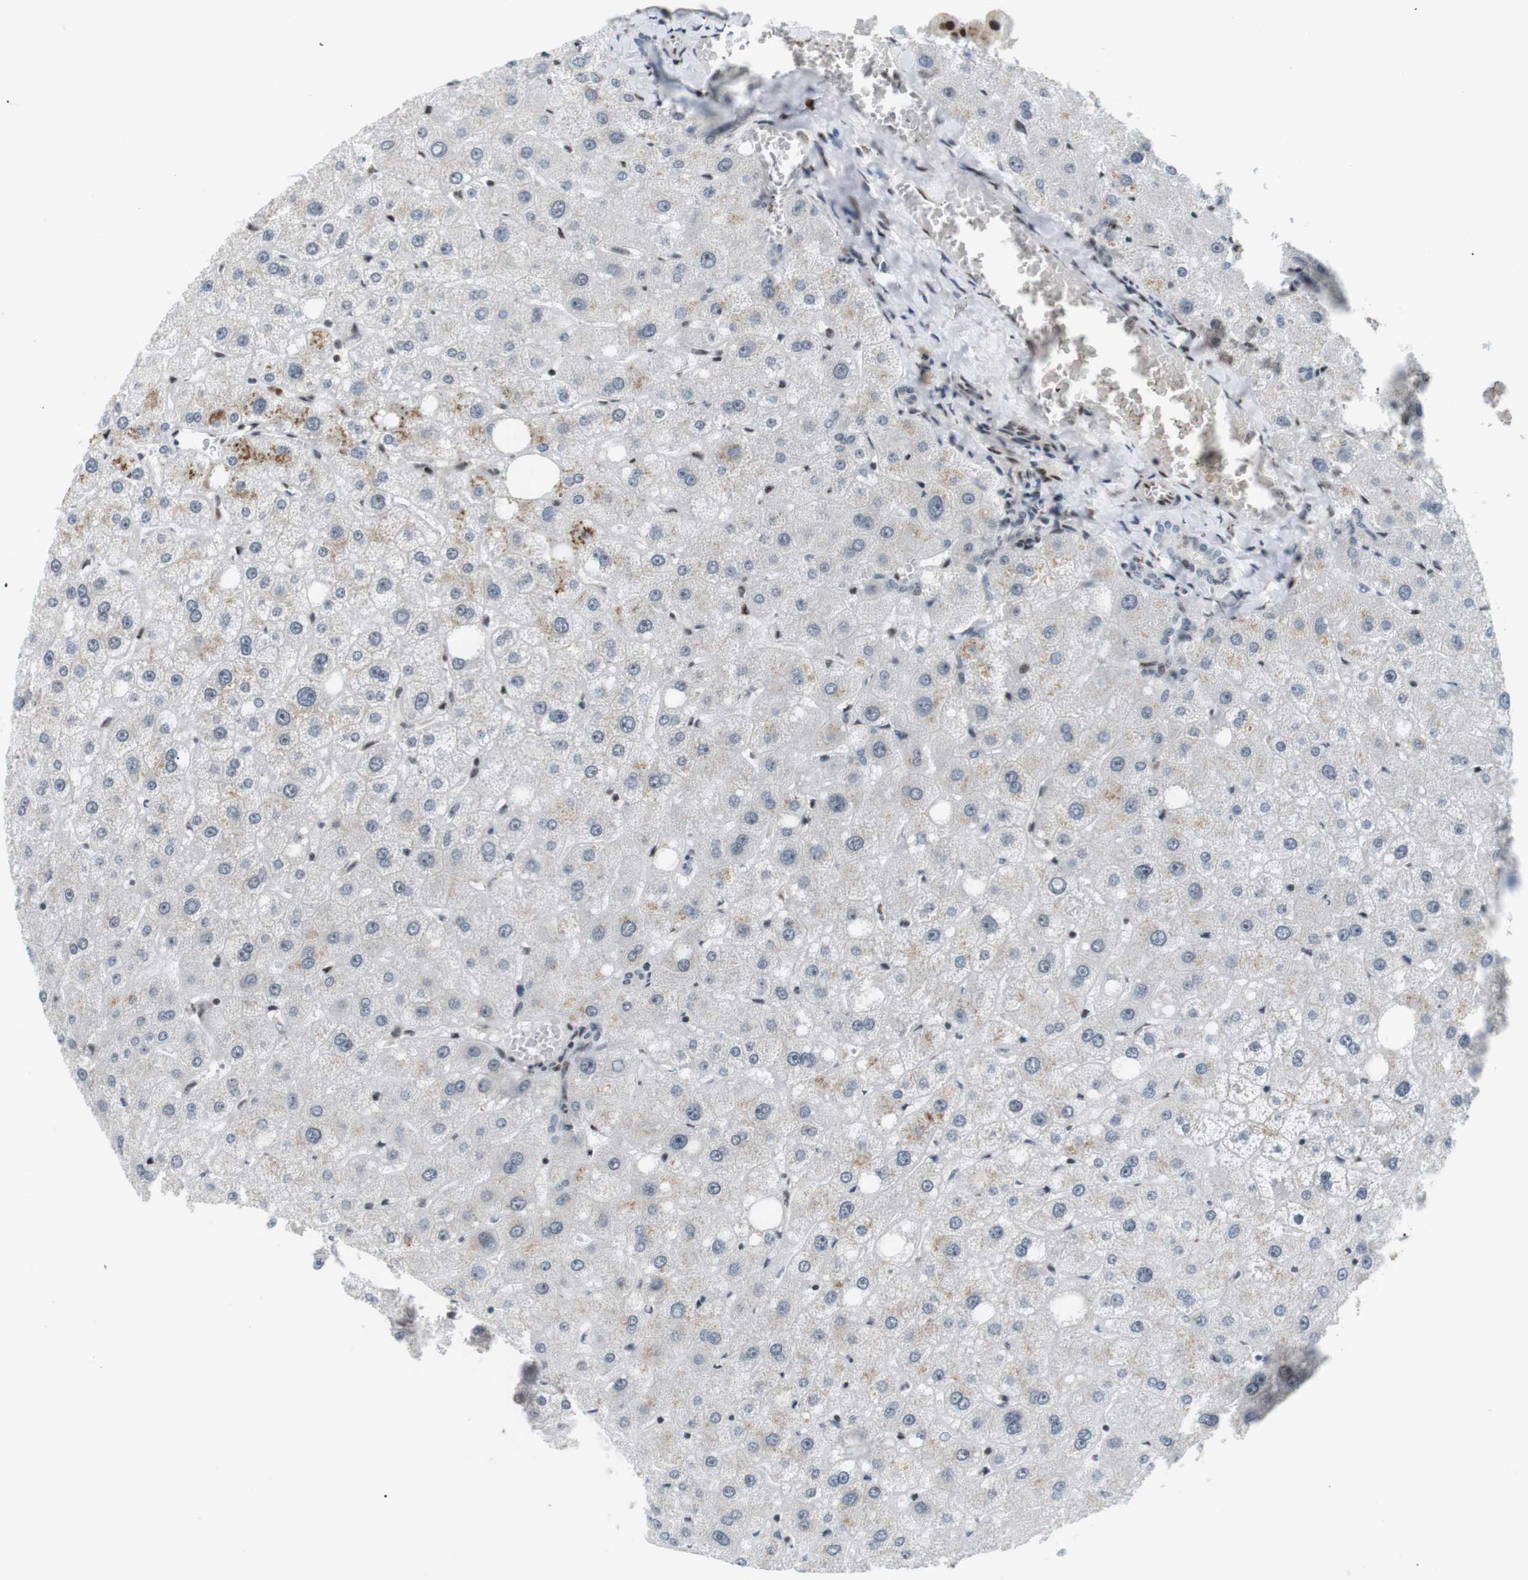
{"staining": {"intensity": "negative", "quantity": "none", "location": "none"}, "tissue": "liver", "cell_type": "Cholangiocytes", "image_type": "normal", "snomed": [{"axis": "morphology", "description": "Normal tissue, NOS"}, {"axis": "topography", "description": "Liver"}], "caption": "This is an IHC image of unremarkable liver. There is no expression in cholangiocytes.", "gene": "CDC27", "patient": {"sex": "male", "age": 73}}